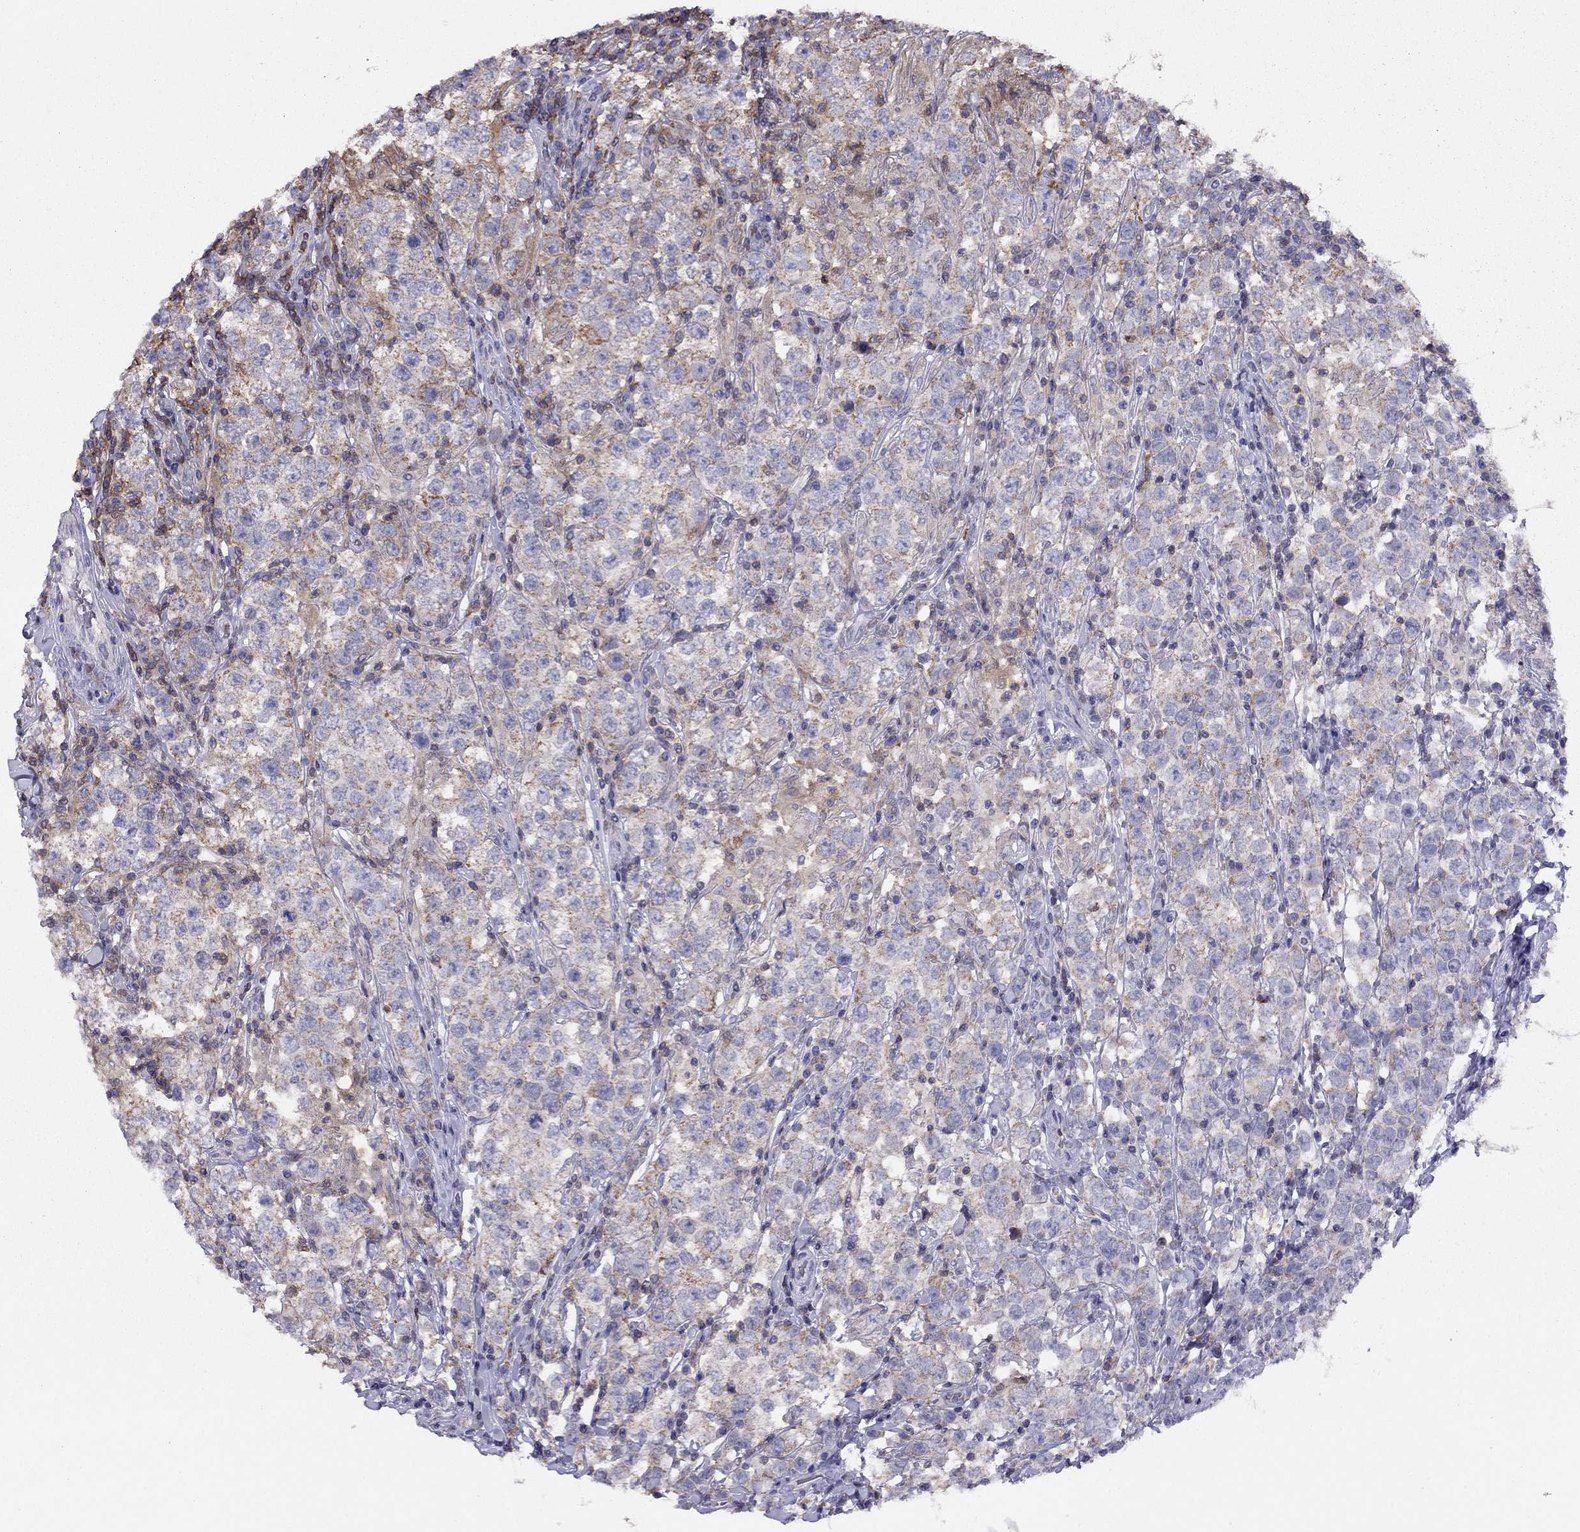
{"staining": {"intensity": "moderate", "quantity": "<25%", "location": "cytoplasmic/membranous"}, "tissue": "testis cancer", "cell_type": "Tumor cells", "image_type": "cancer", "snomed": [{"axis": "morphology", "description": "Seminoma, NOS"}, {"axis": "morphology", "description": "Carcinoma, Embryonal, NOS"}, {"axis": "topography", "description": "Testis"}], "caption": "Immunohistochemistry (IHC) of testis cancer shows low levels of moderate cytoplasmic/membranous staining in approximately <25% of tumor cells. (DAB = brown stain, brightfield microscopy at high magnification).", "gene": "CITED1", "patient": {"sex": "male", "age": 41}}